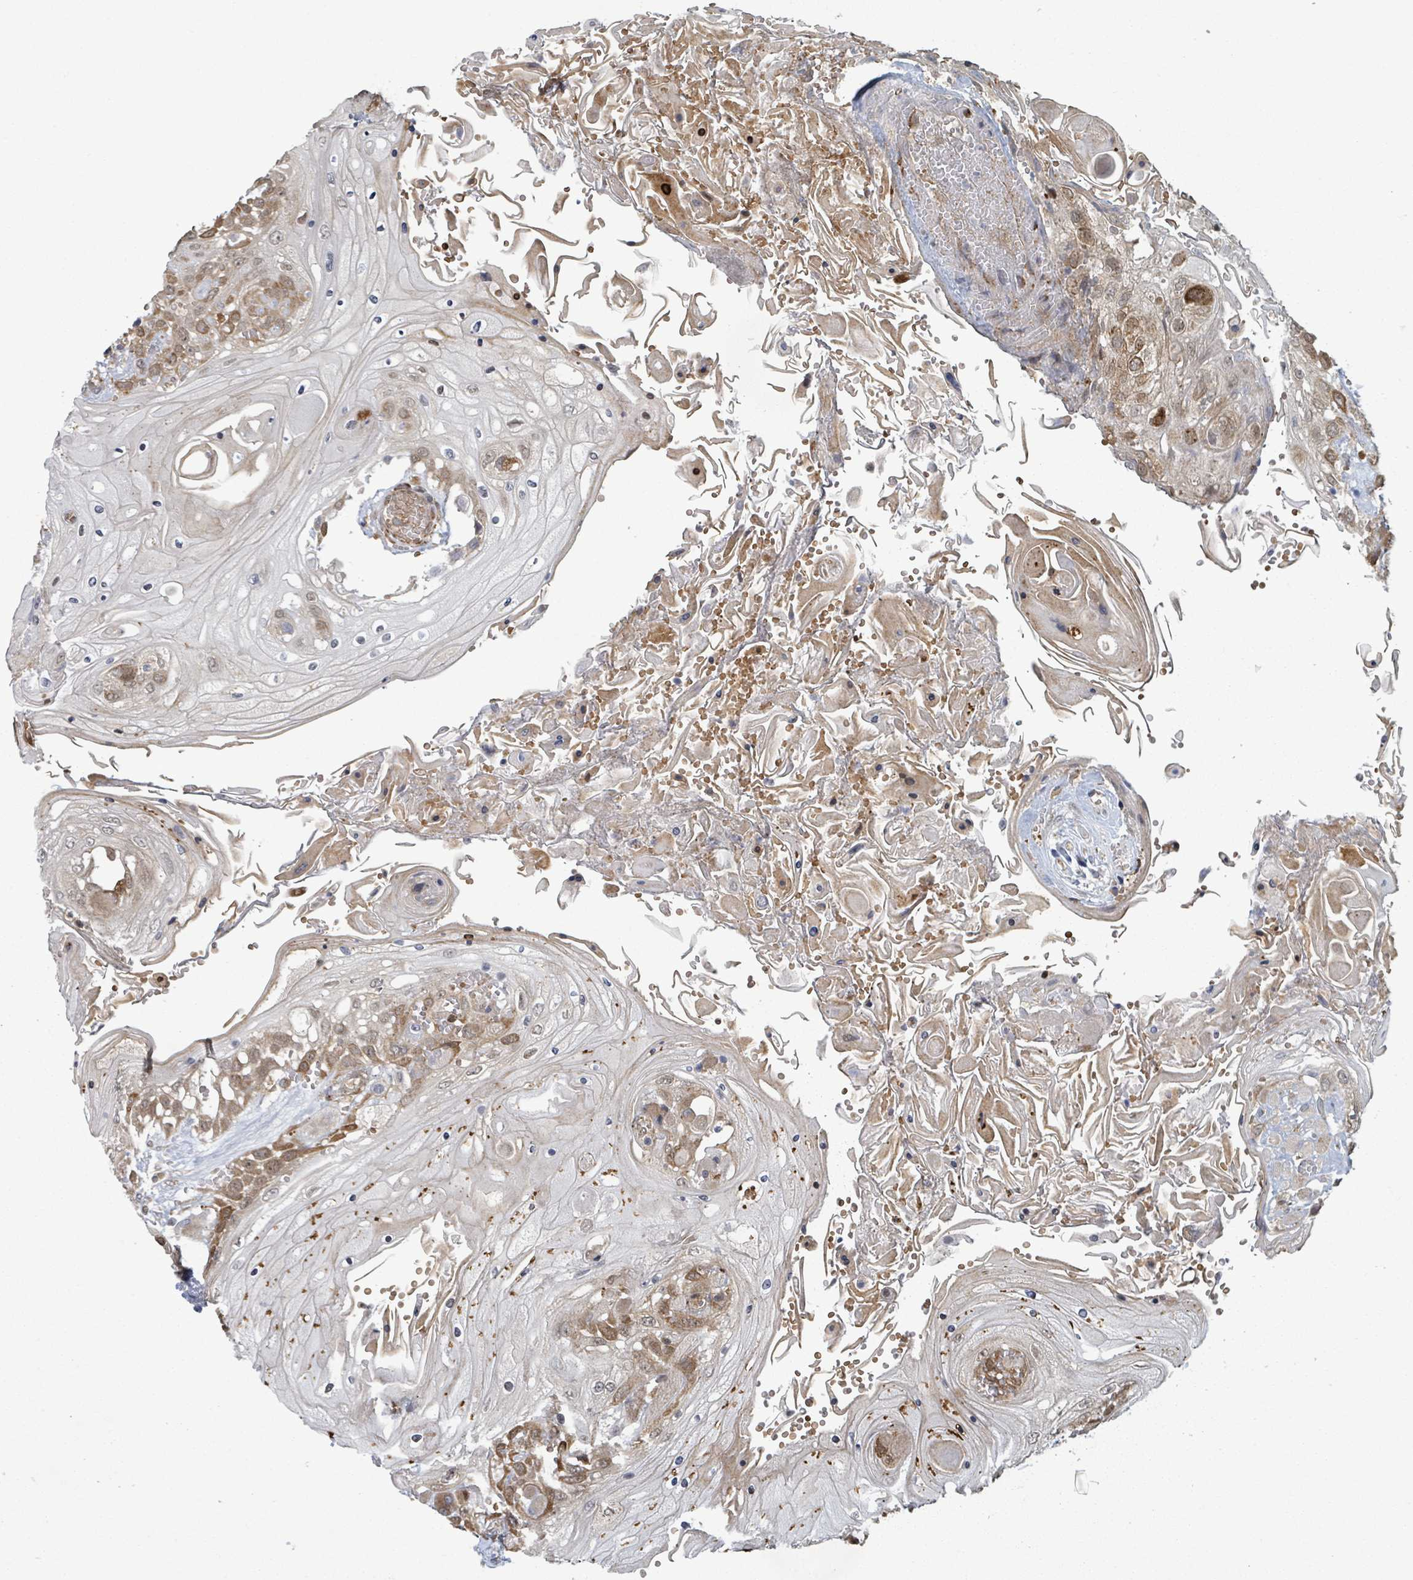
{"staining": {"intensity": "moderate", "quantity": "25%-75%", "location": "cytoplasmic/membranous,nuclear"}, "tissue": "head and neck cancer", "cell_type": "Tumor cells", "image_type": "cancer", "snomed": [{"axis": "morphology", "description": "Squamous cell carcinoma, NOS"}, {"axis": "topography", "description": "Head-Neck"}], "caption": "High-magnification brightfield microscopy of head and neck squamous cell carcinoma stained with DAB (brown) and counterstained with hematoxylin (blue). tumor cells exhibit moderate cytoplasmic/membranous and nuclear staining is identified in about25%-75% of cells.", "gene": "SHROOM2", "patient": {"sex": "female", "age": 43}}